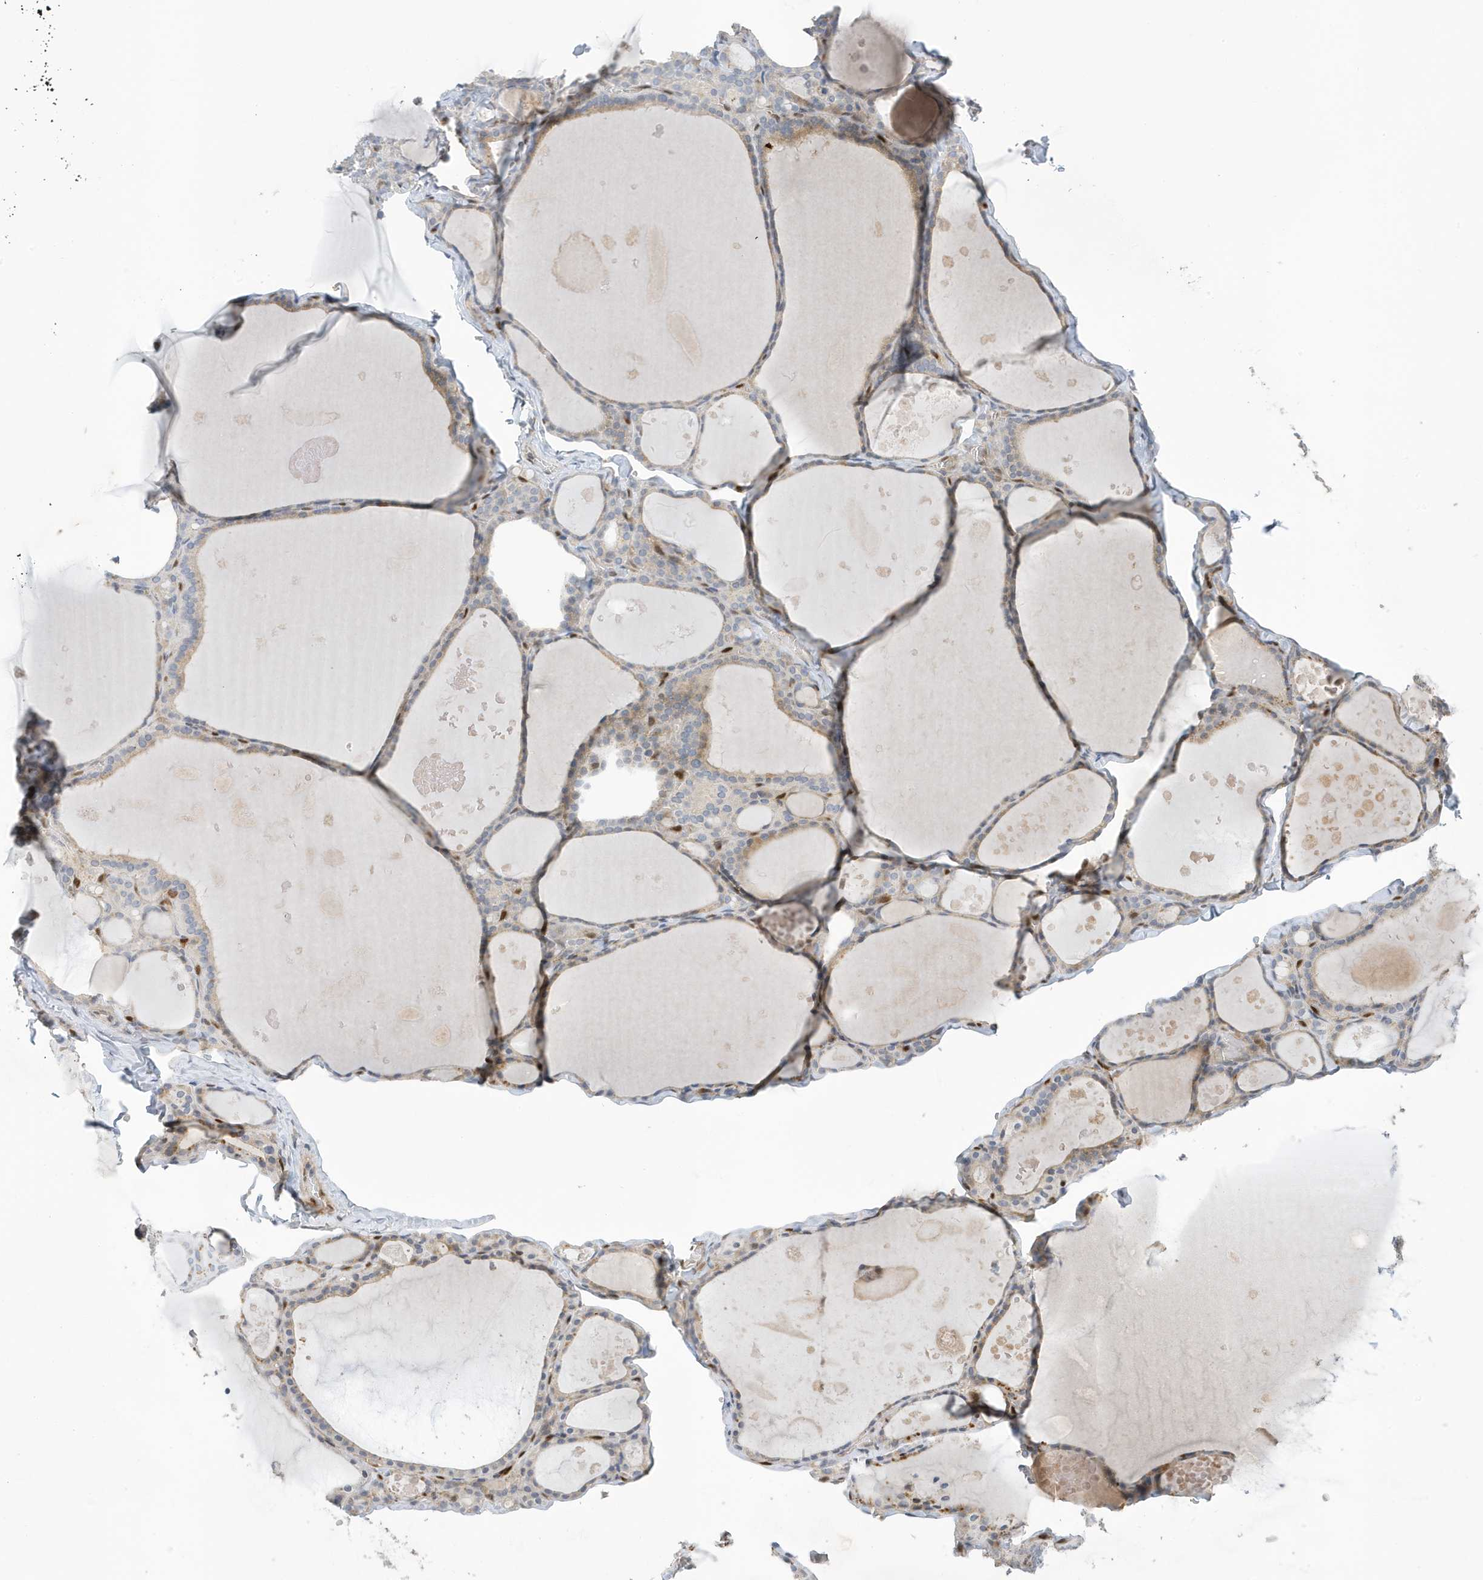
{"staining": {"intensity": "weak", "quantity": "25%-75%", "location": "cytoplasmic/membranous"}, "tissue": "thyroid gland", "cell_type": "Glandular cells", "image_type": "normal", "snomed": [{"axis": "morphology", "description": "Normal tissue, NOS"}, {"axis": "topography", "description": "Thyroid gland"}], "caption": "Approximately 25%-75% of glandular cells in unremarkable human thyroid gland show weak cytoplasmic/membranous protein staining as visualized by brown immunohistochemical staining.", "gene": "NCOA7", "patient": {"sex": "male", "age": 56}}